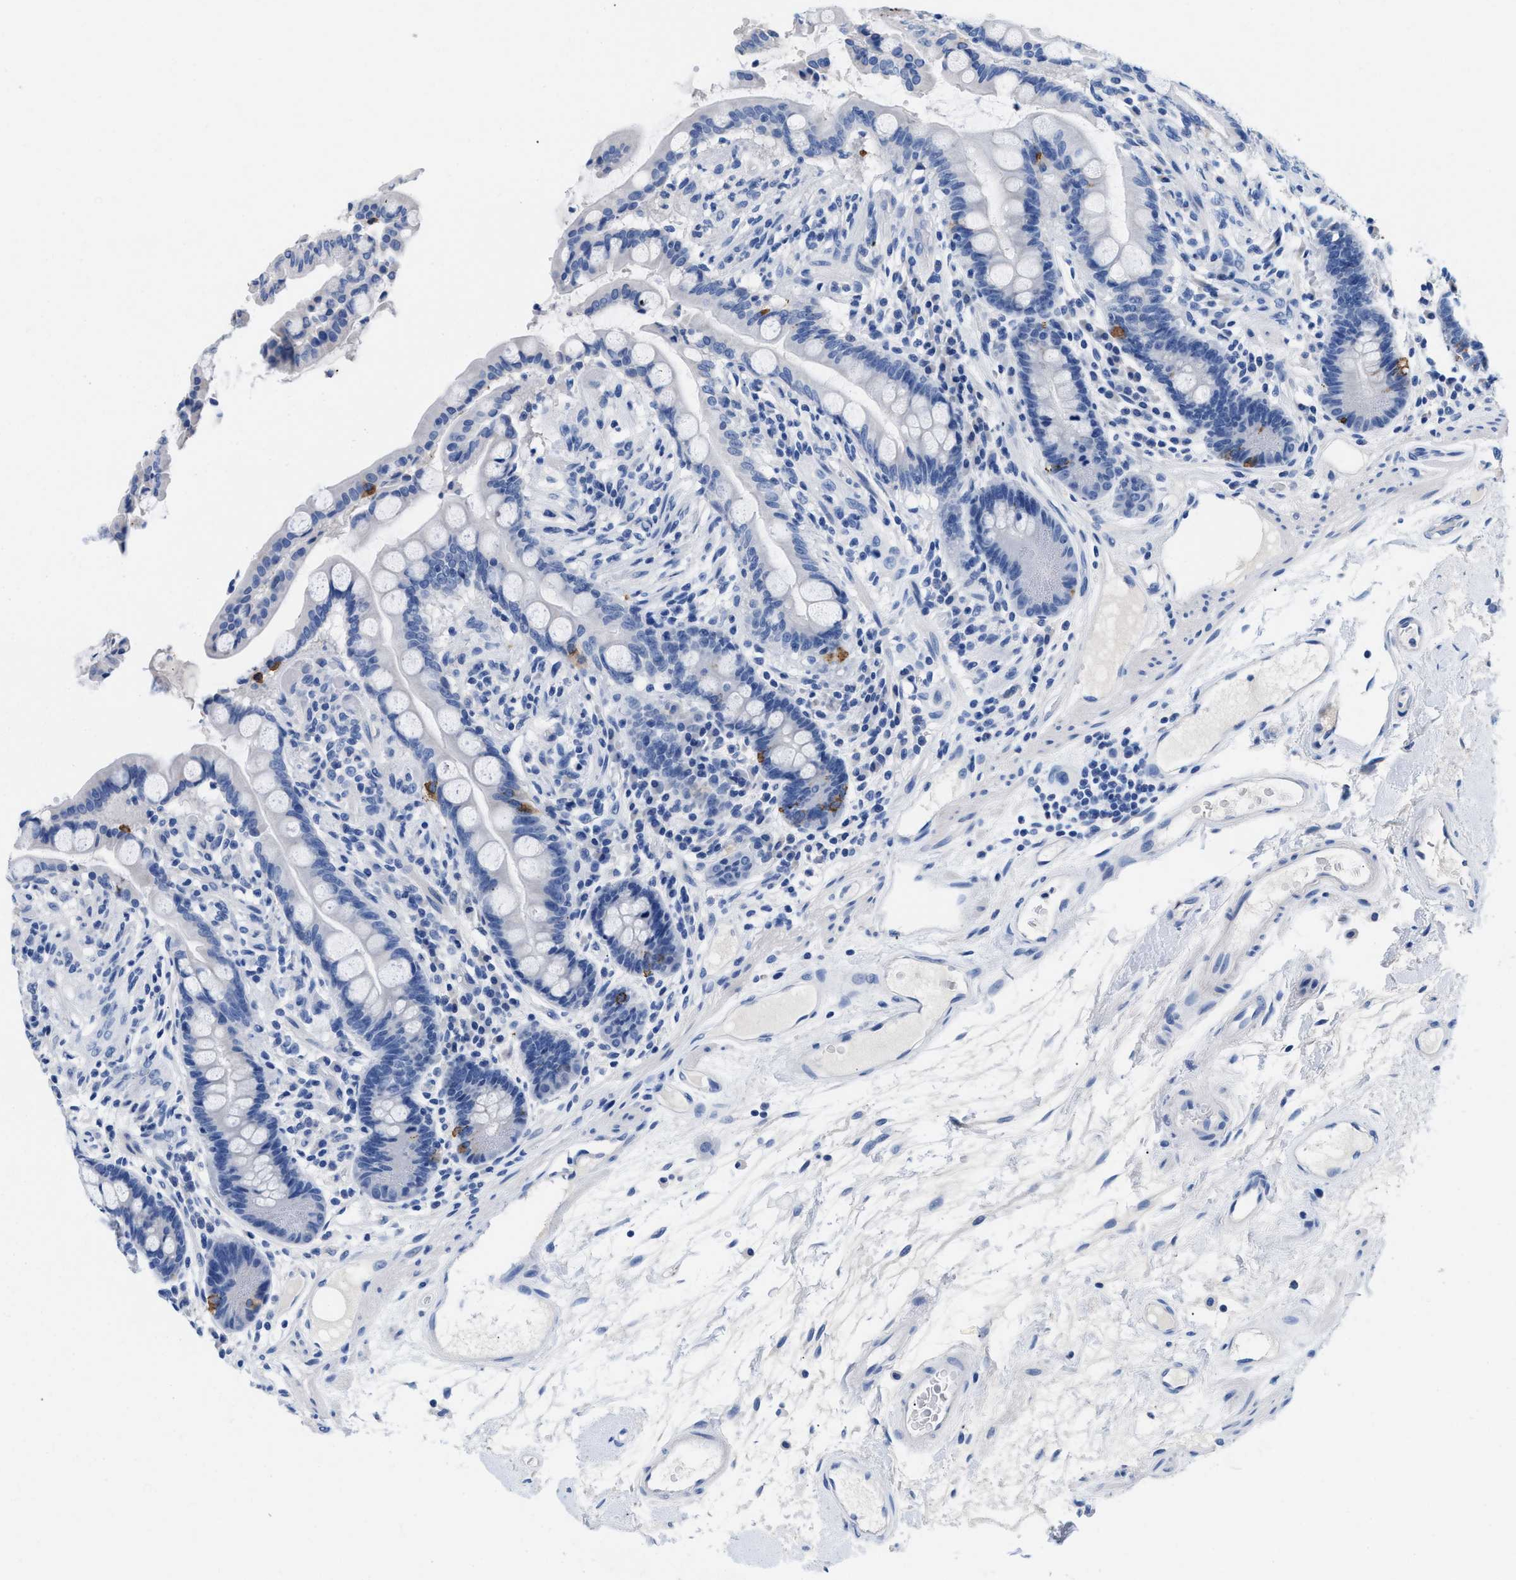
{"staining": {"intensity": "negative", "quantity": "none", "location": "none"}, "tissue": "colon", "cell_type": "Endothelial cells", "image_type": "normal", "snomed": [{"axis": "morphology", "description": "Normal tissue, NOS"}, {"axis": "topography", "description": "Colon"}], "caption": "Endothelial cells are negative for brown protein staining in unremarkable colon. (Stains: DAB (3,3'-diaminobenzidine) immunohistochemistry with hematoxylin counter stain, Microscopy: brightfield microscopy at high magnification).", "gene": "SLFN13", "patient": {"sex": "male", "age": 73}}